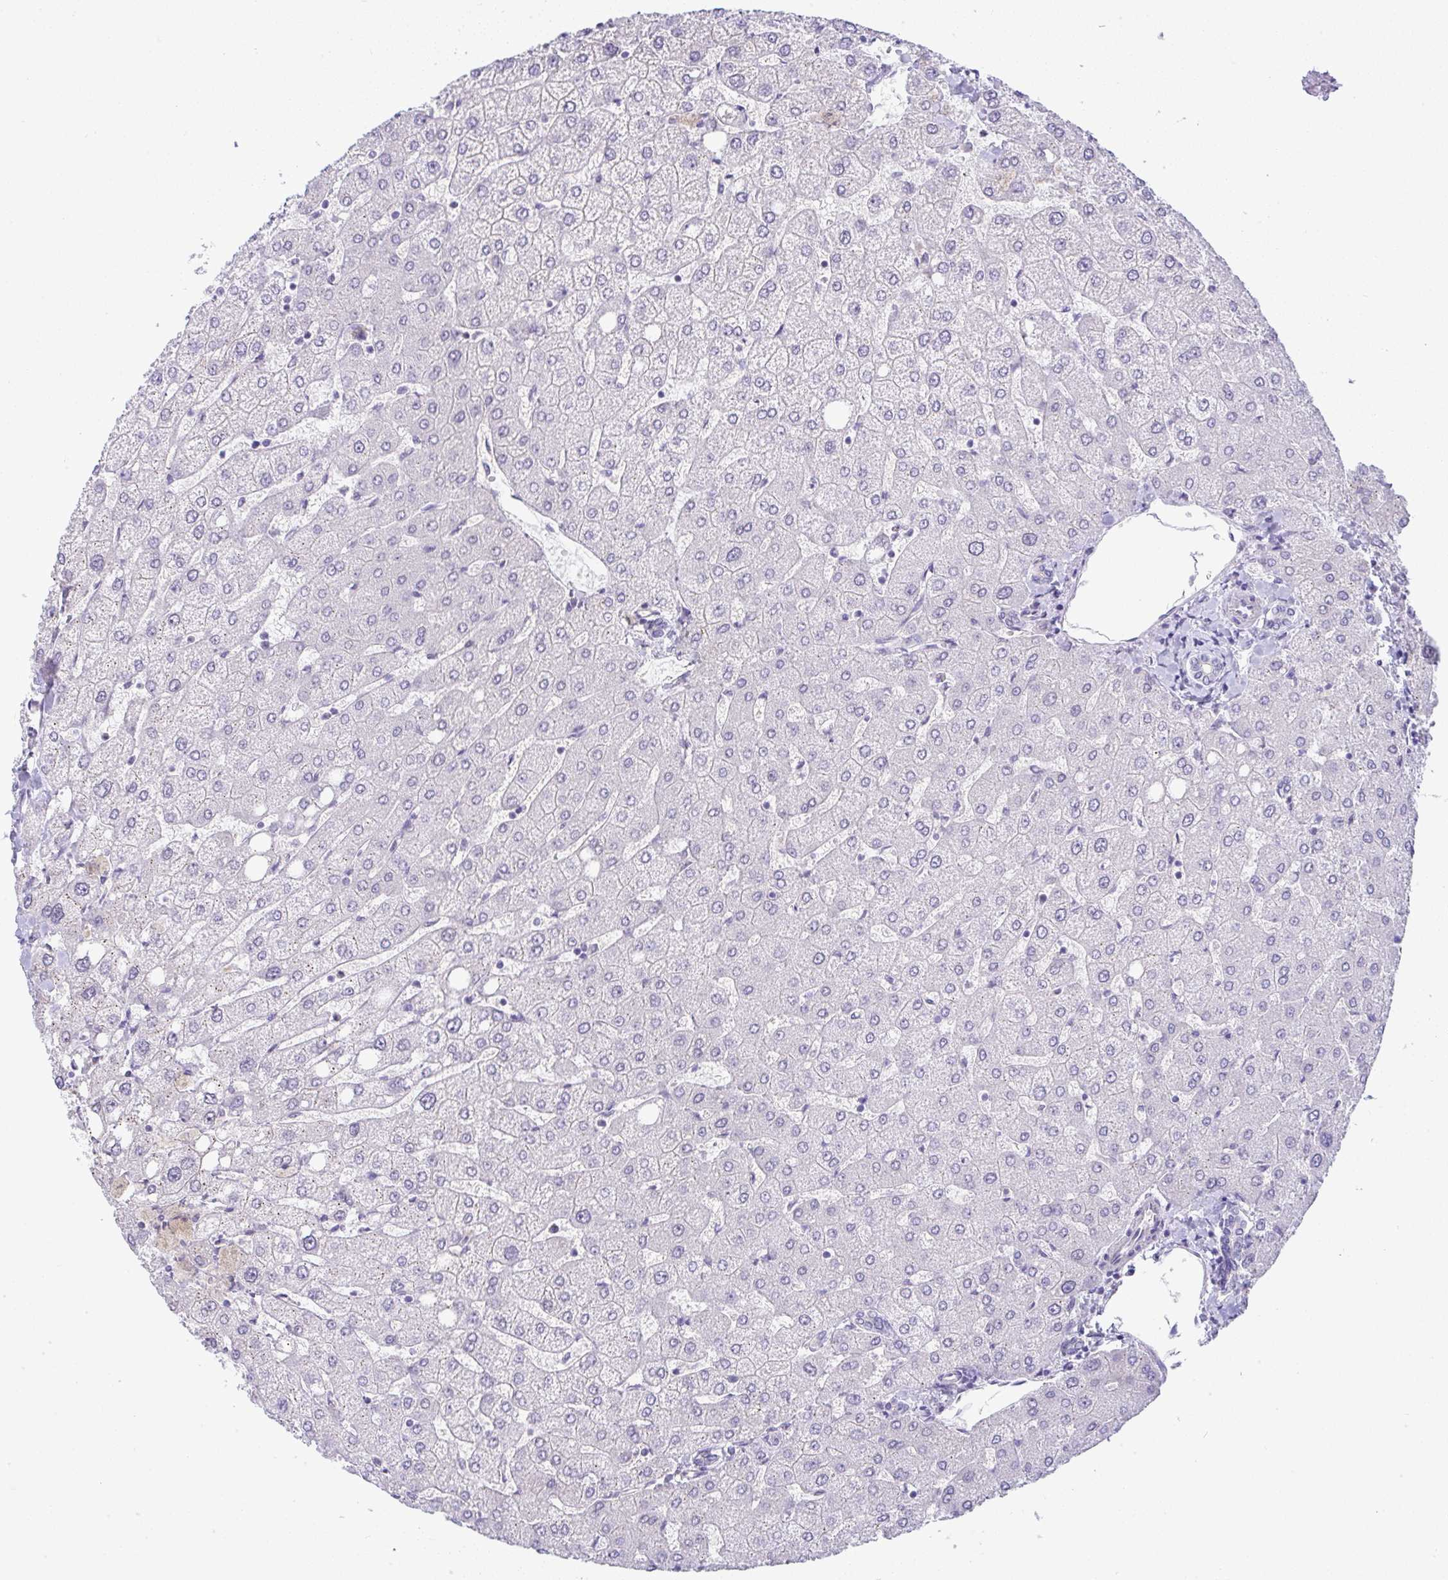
{"staining": {"intensity": "negative", "quantity": "none", "location": "none"}, "tissue": "liver", "cell_type": "Cholangiocytes", "image_type": "normal", "snomed": [{"axis": "morphology", "description": "Normal tissue, NOS"}, {"axis": "topography", "description": "Liver"}], "caption": "Immunohistochemical staining of normal liver demonstrates no significant positivity in cholangiocytes.", "gene": "FAM177A1", "patient": {"sex": "female", "age": 54}}